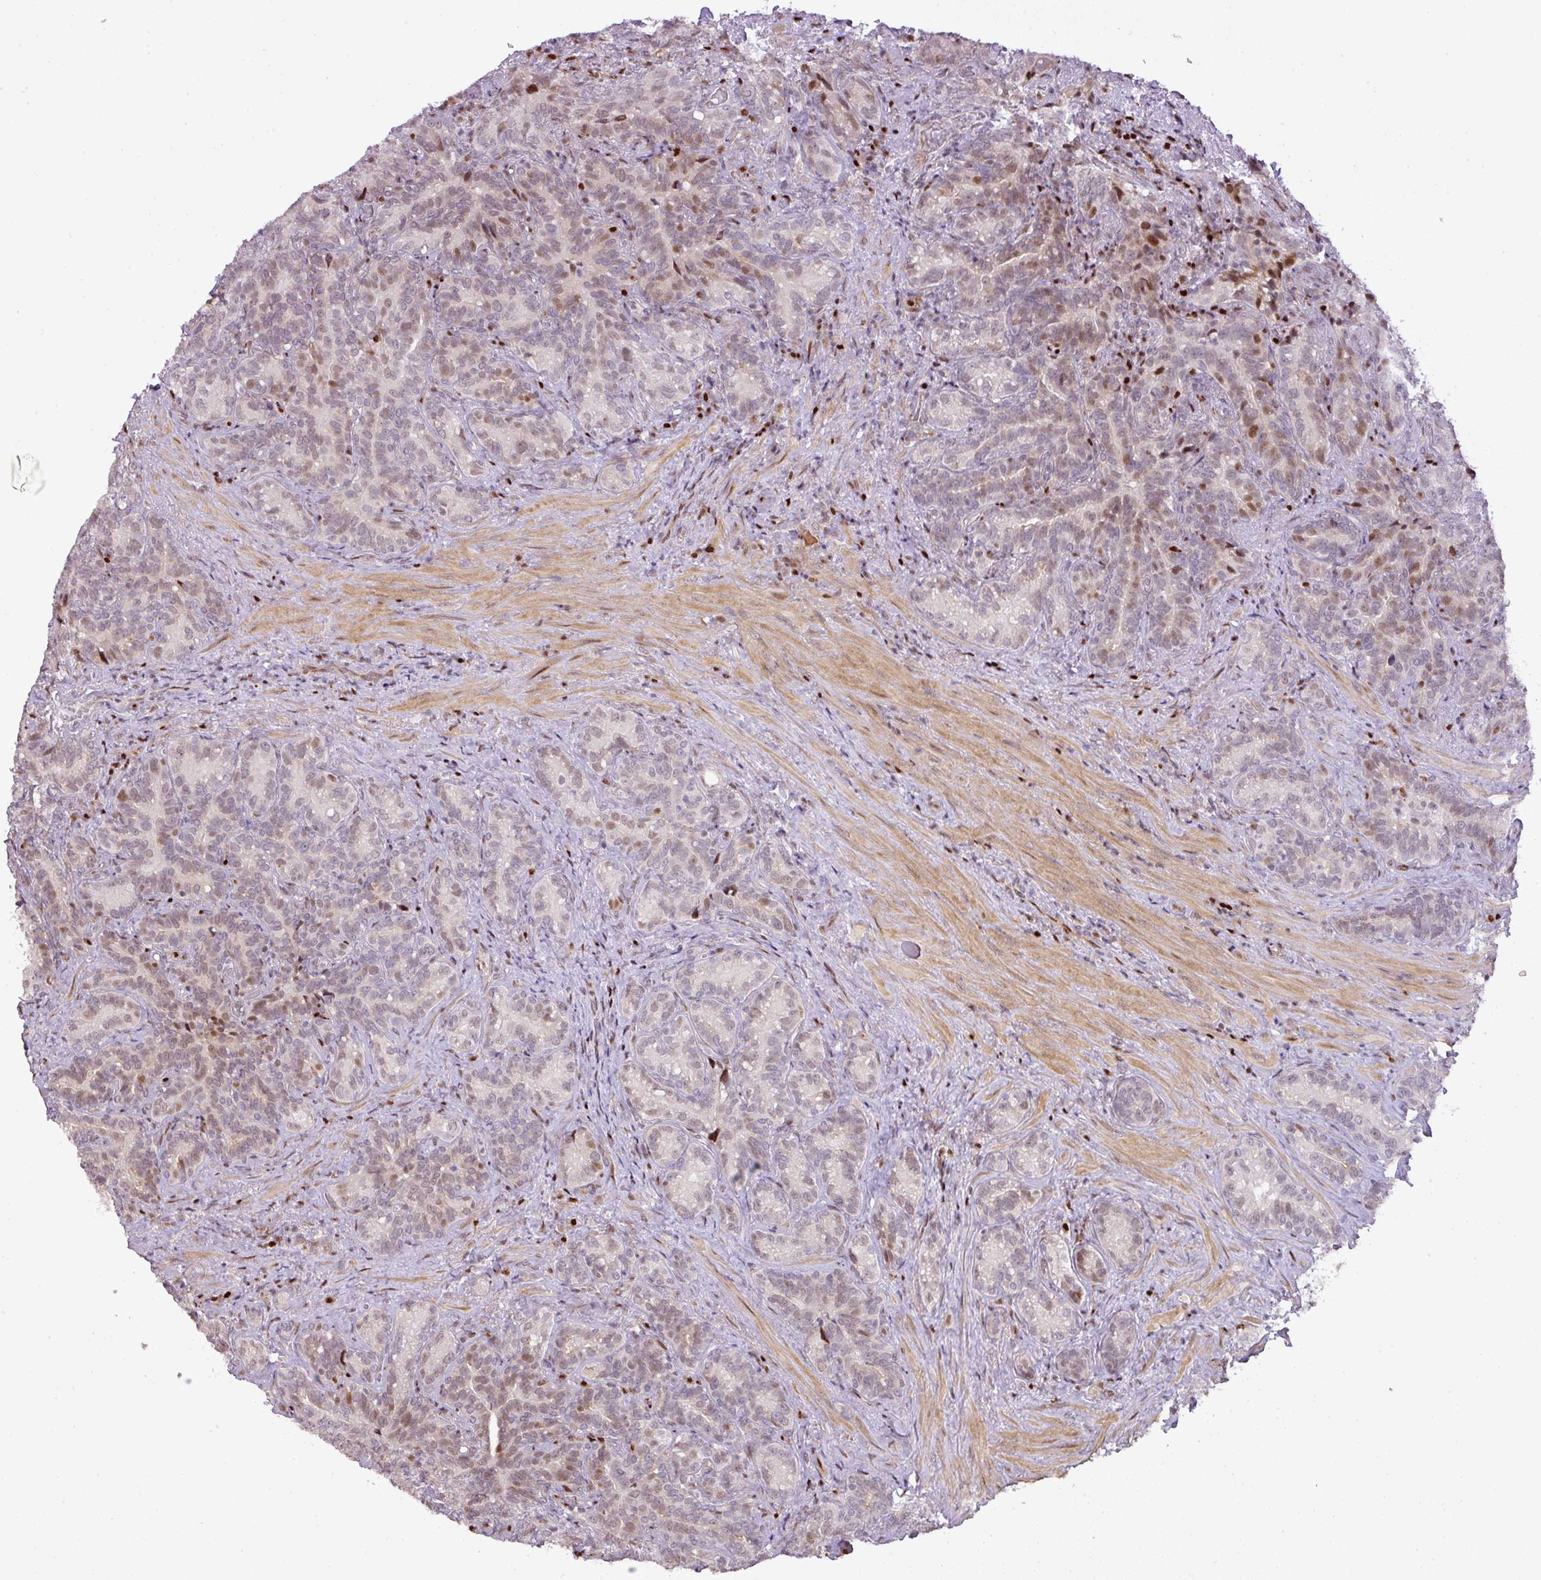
{"staining": {"intensity": "moderate", "quantity": "25%-75%", "location": "nuclear"}, "tissue": "seminal vesicle", "cell_type": "Glandular cells", "image_type": "normal", "snomed": [{"axis": "morphology", "description": "Normal tissue, NOS"}, {"axis": "topography", "description": "Seminal veicle"}], "caption": "IHC micrograph of benign seminal vesicle: seminal vesicle stained using immunohistochemistry (IHC) exhibits medium levels of moderate protein expression localized specifically in the nuclear of glandular cells, appearing as a nuclear brown color.", "gene": "MYSM1", "patient": {"sex": "male", "age": 68}}